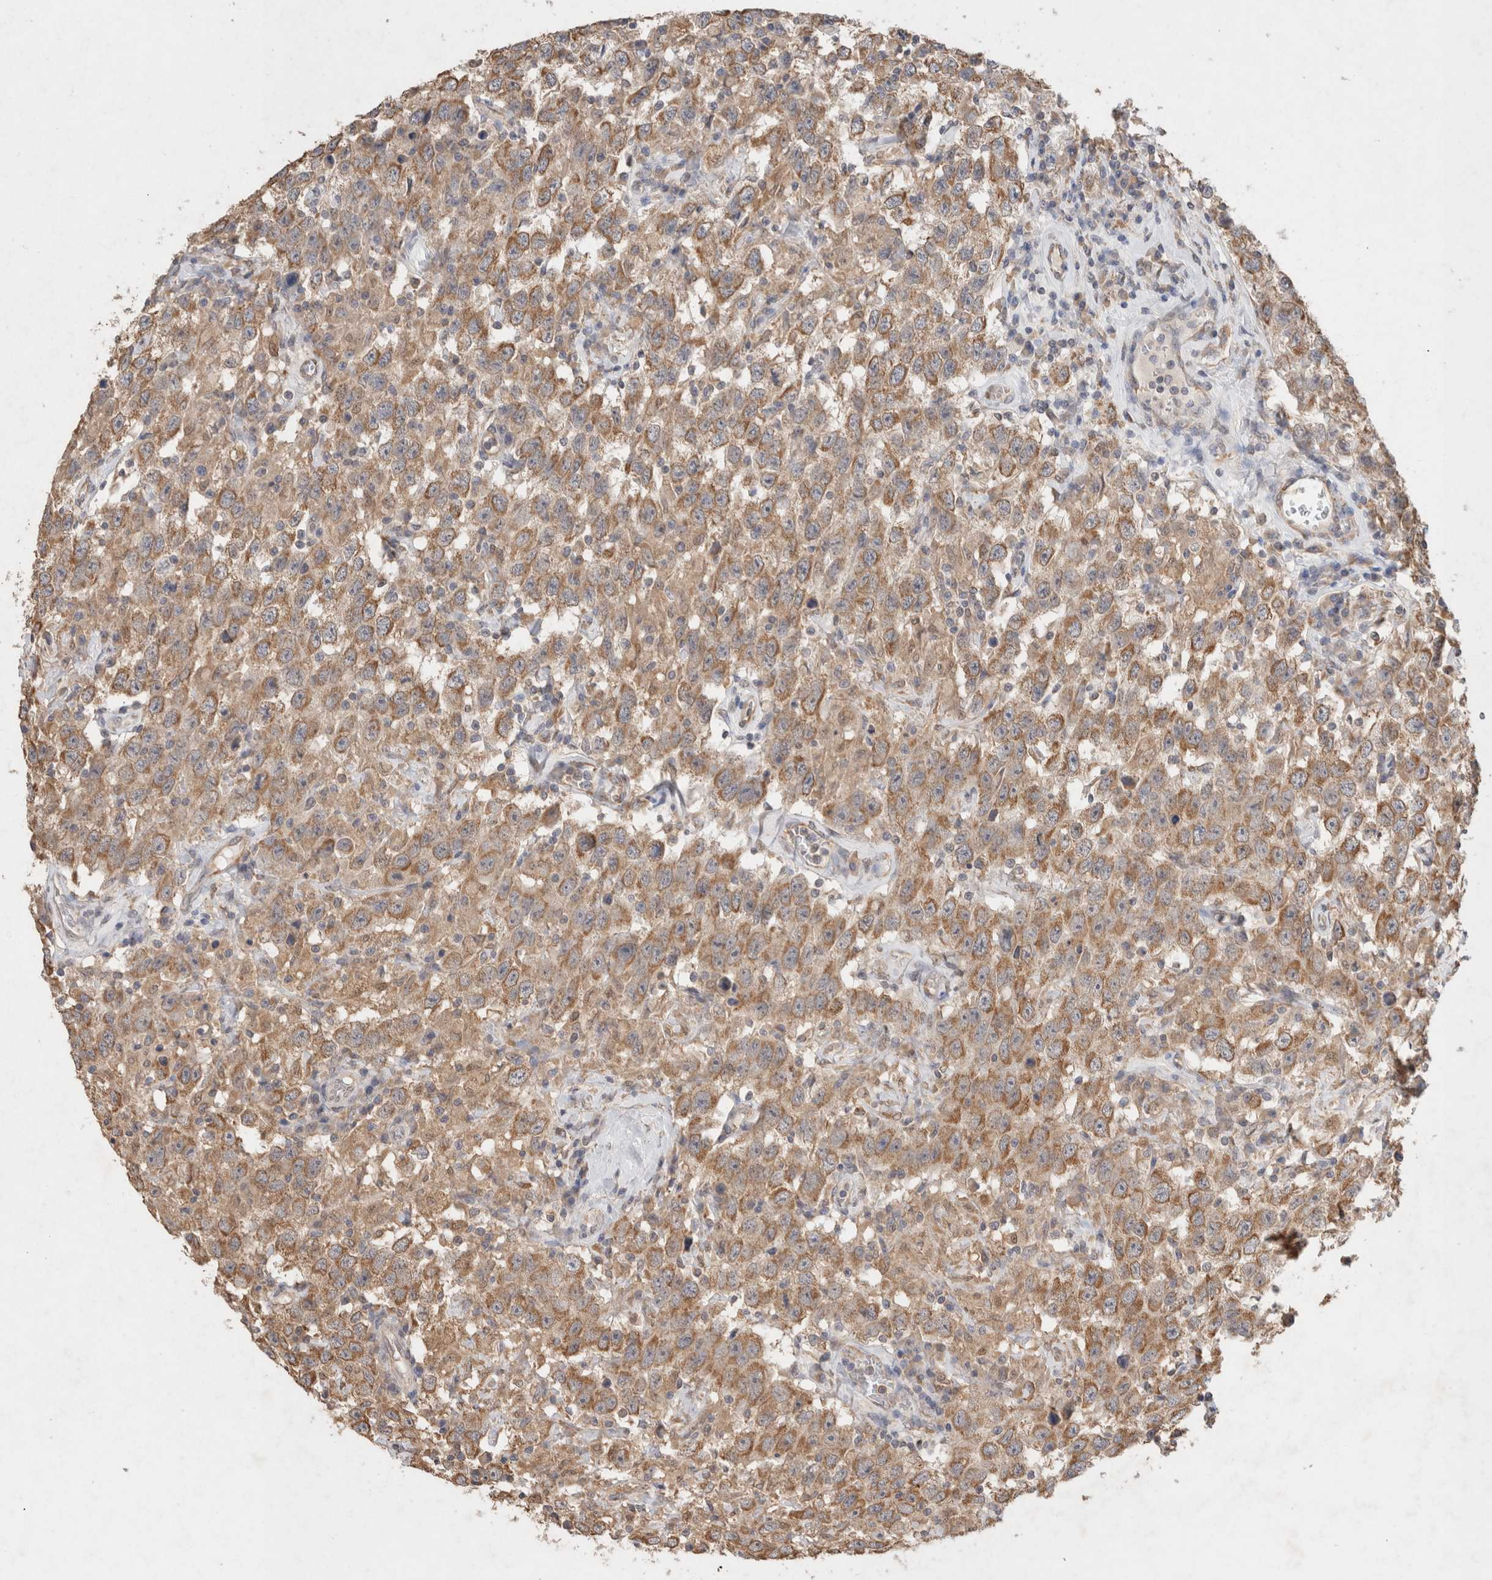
{"staining": {"intensity": "moderate", "quantity": ">75%", "location": "cytoplasmic/membranous"}, "tissue": "testis cancer", "cell_type": "Tumor cells", "image_type": "cancer", "snomed": [{"axis": "morphology", "description": "Seminoma, NOS"}, {"axis": "topography", "description": "Testis"}], "caption": "Immunohistochemistry micrograph of human seminoma (testis) stained for a protein (brown), which shows medium levels of moderate cytoplasmic/membranous staining in approximately >75% of tumor cells.", "gene": "RAB14", "patient": {"sex": "male", "age": 41}}